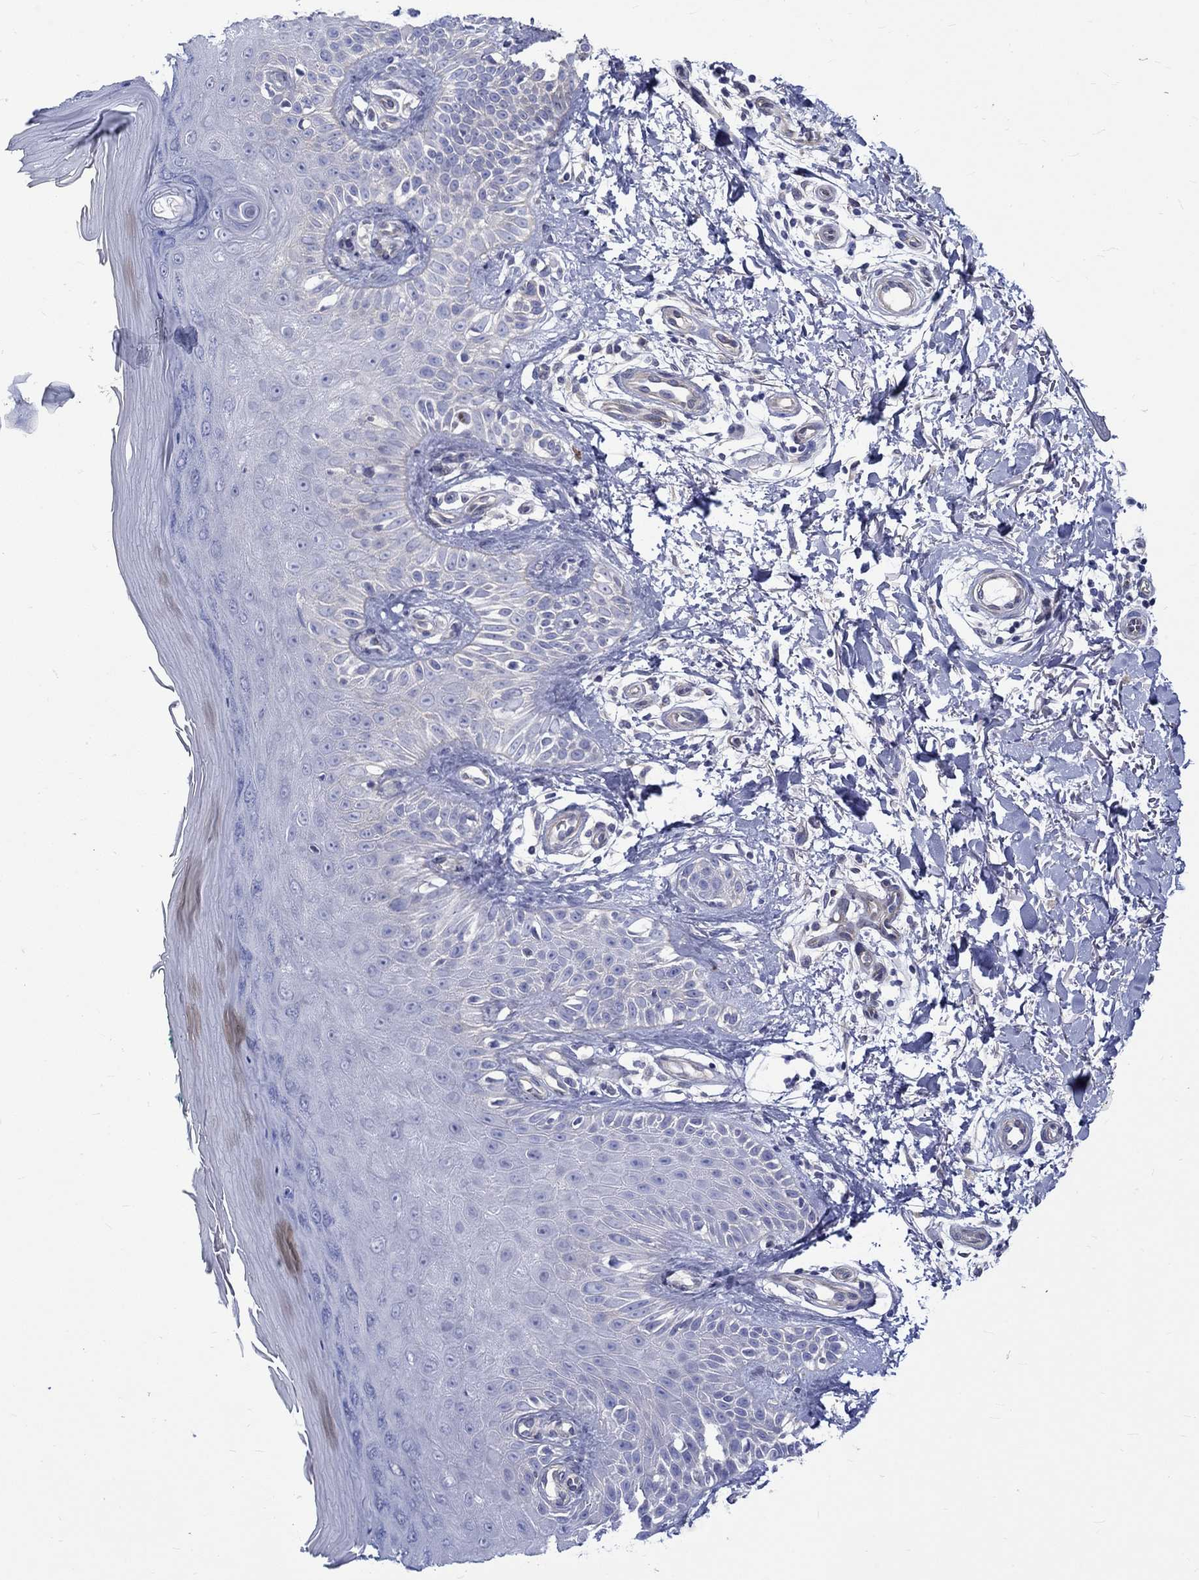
{"staining": {"intensity": "negative", "quantity": "none", "location": "none"}, "tissue": "skin", "cell_type": "Fibroblasts", "image_type": "normal", "snomed": [{"axis": "morphology", "description": "Normal tissue, NOS"}, {"axis": "morphology", "description": "Inflammation, NOS"}, {"axis": "morphology", "description": "Fibrosis, NOS"}, {"axis": "topography", "description": "Skin"}], "caption": "Immunohistochemistry (IHC) image of normal skin stained for a protein (brown), which displays no expression in fibroblasts.", "gene": "SH2D7", "patient": {"sex": "male", "age": 71}}